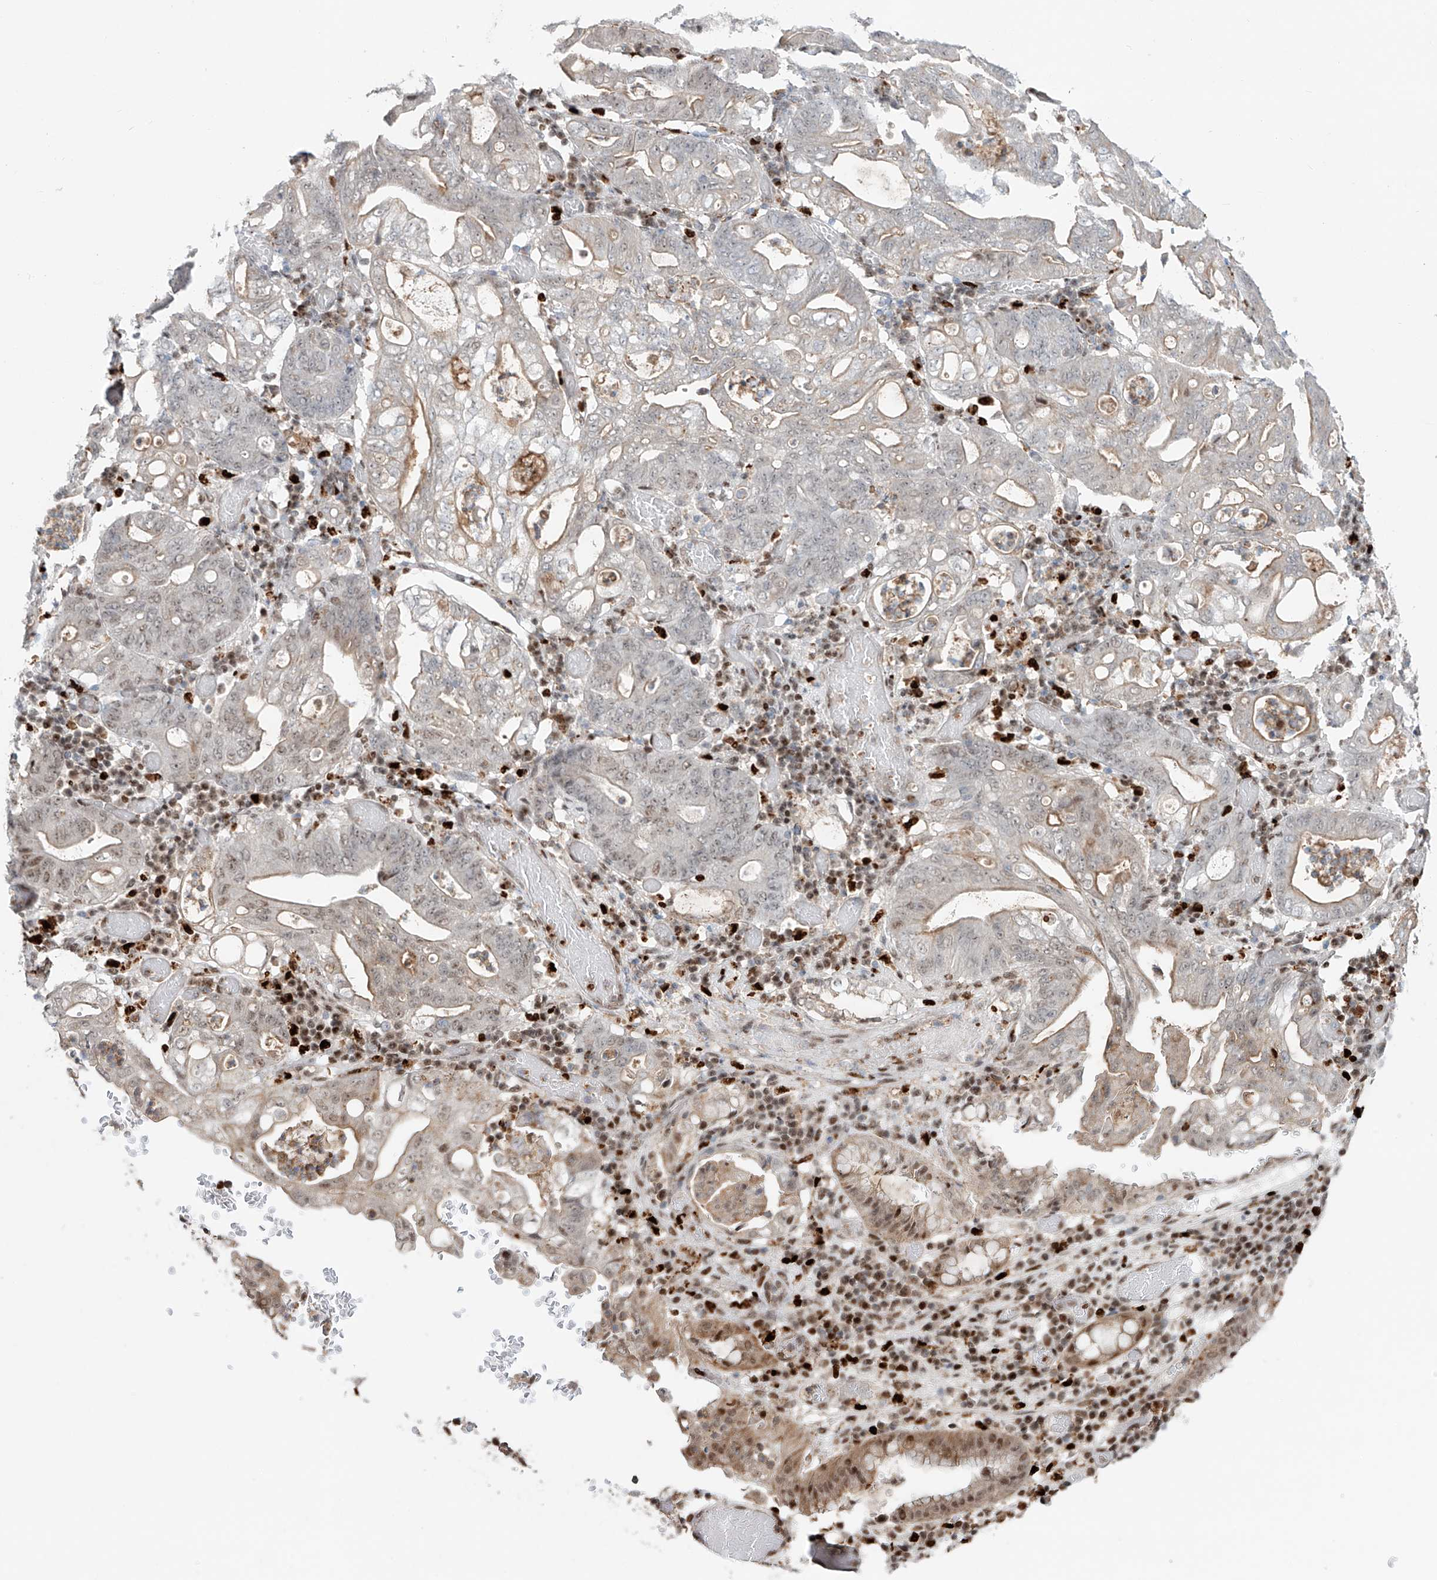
{"staining": {"intensity": "weak", "quantity": "<25%", "location": "cytoplasmic/membranous,nuclear"}, "tissue": "stomach cancer", "cell_type": "Tumor cells", "image_type": "cancer", "snomed": [{"axis": "morphology", "description": "Adenocarcinoma, NOS"}, {"axis": "topography", "description": "Stomach"}], "caption": "Human stomach adenocarcinoma stained for a protein using immunohistochemistry demonstrates no staining in tumor cells.", "gene": "DZIP1L", "patient": {"sex": "female", "age": 73}}